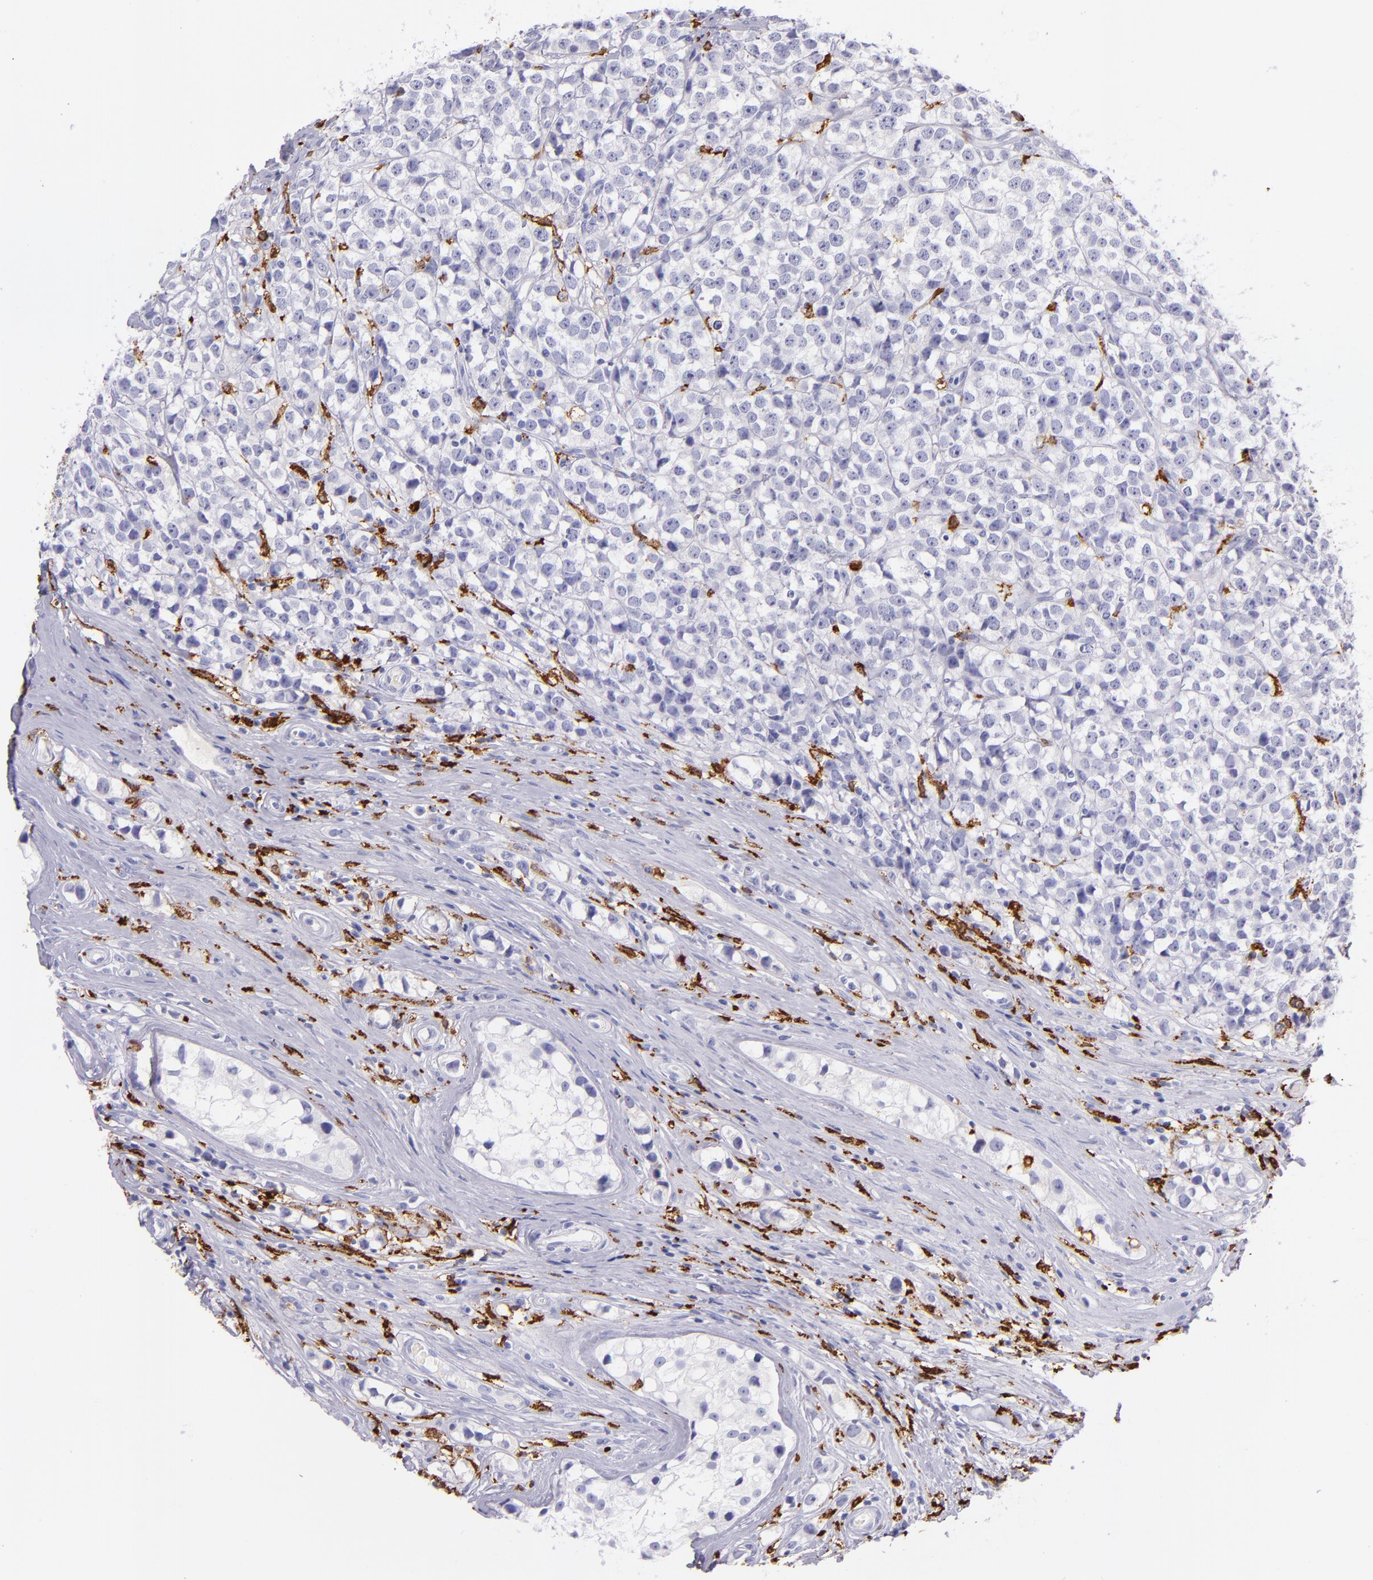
{"staining": {"intensity": "negative", "quantity": "none", "location": "none"}, "tissue": "testis cancer", "cell_type": "Tumor cells", "image_type": "cancer", "snomed": [{"axis": "morphology", "description": "Seminoma, NOS"}, {"axis": "topography", "description": "Testis"}], "caption": "Immunohistochemical staining of human testis cancer (seminoma) demonstrates no significant positivity in tumor cells.", "gene": "CD163", "patient": {"sex": "male", "age": 25}}